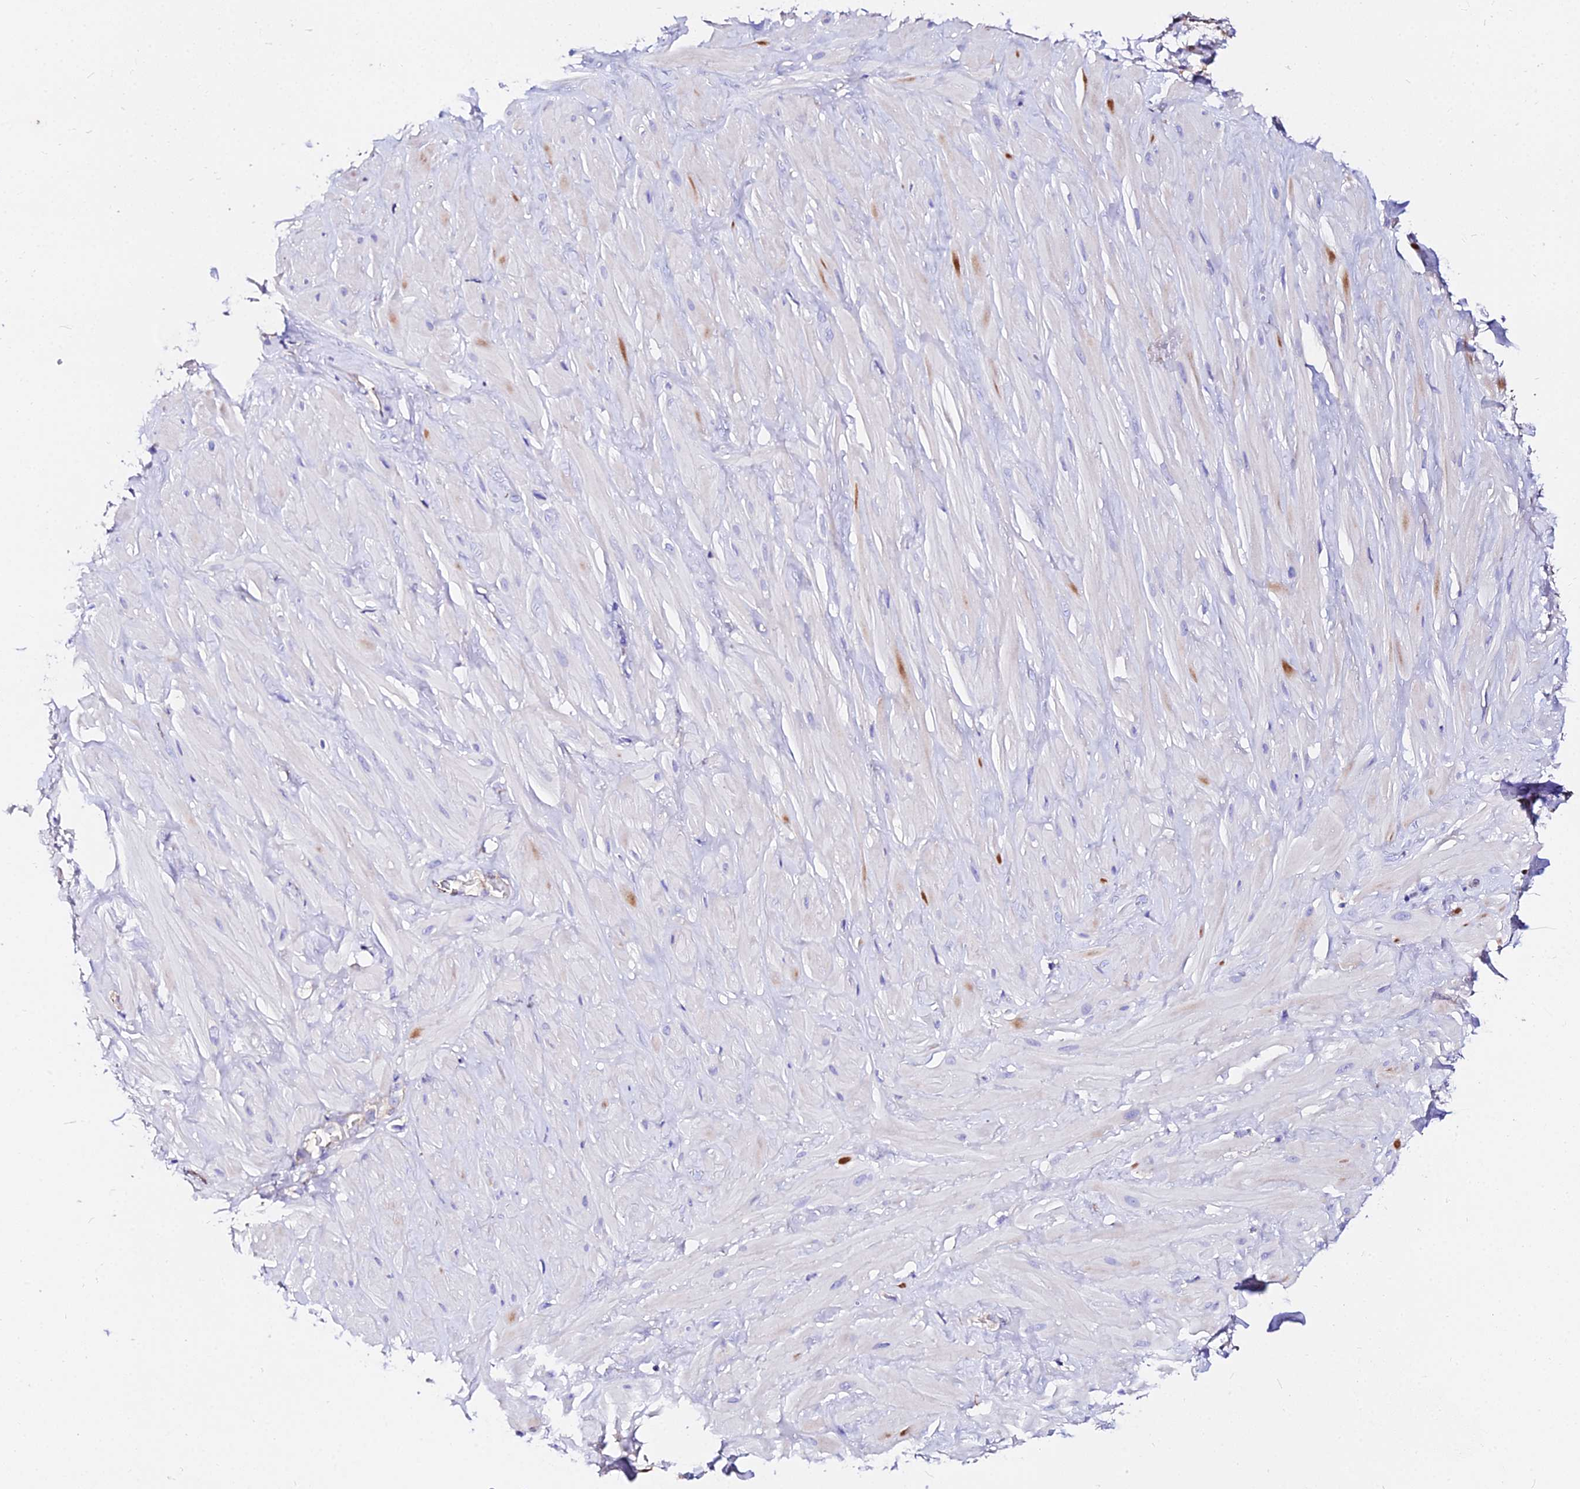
{"staining": {"intensity": "negative", "quantity": "none", "location": "none"}, "tissue": "adipose tissue", "cell_type": "Adipocytes", "image_type": "normal", "snomed": [{"axis": "morphology", "description": "Normal tissue, NOS"}, {"axis": "topography", "description": "Soft tissue"}, {"axis": "topography", "description": "Adipose tissue"}, {"axis": "topography", "description": "Vascular tissue"}, {"axis": "topography", "description": "Peripheral nerve tissue"}], "caption": "Immunohistochemistry histopathology image of unremarkable adipose tissue stained for a protein (brown), which demonstrates no positivity in adipocytes.", "gene": "DAW1", "patient": {"sex": "male", "age": 46}}